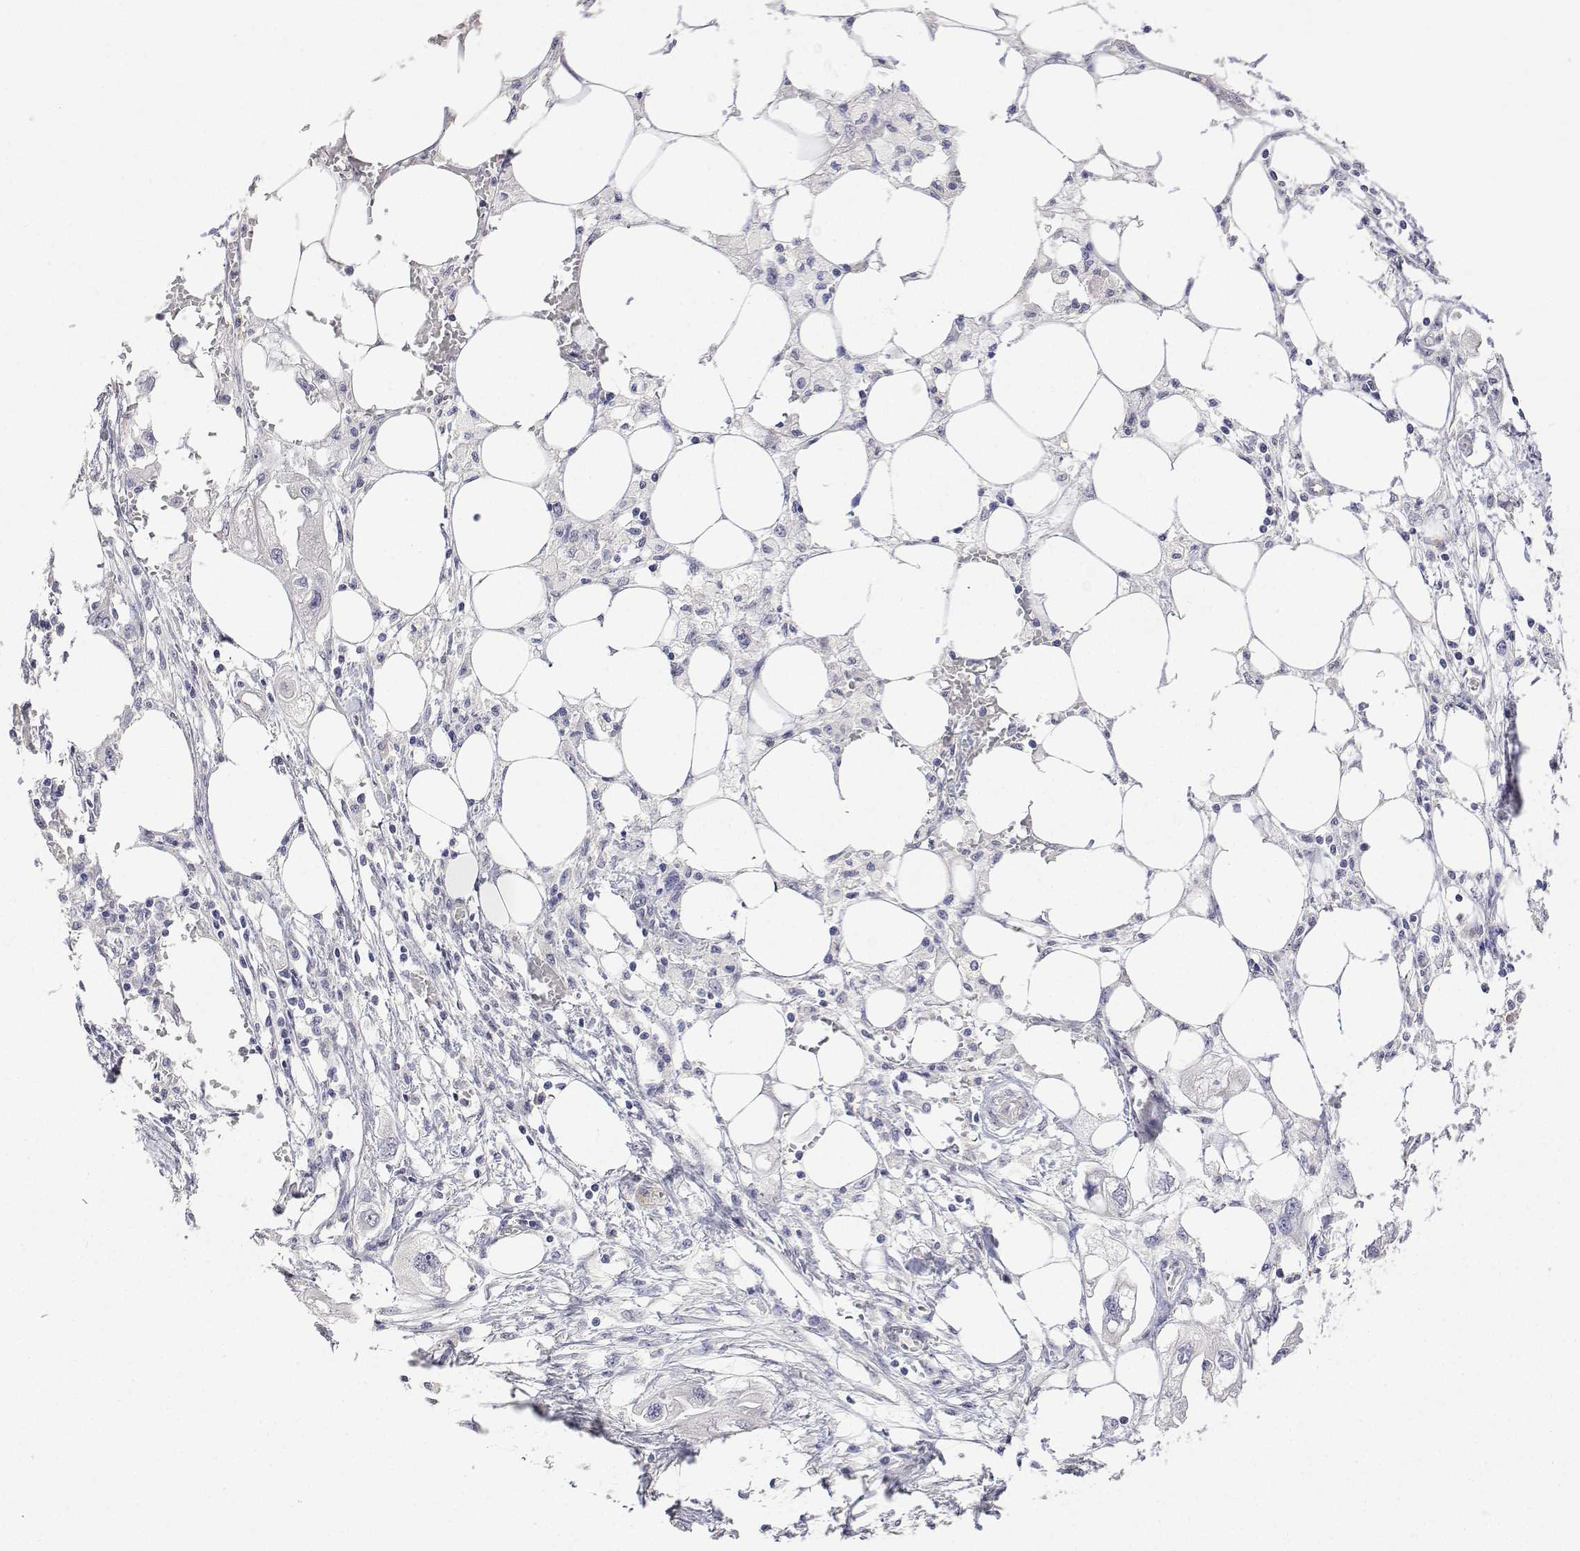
{"staining": {"intensity": "negative", "quantity": "none", "location": "none"}, "tissue": "endometrial cancer", "cell_type": "Tumor cells", "image_type": "cancer", "snomed": [{"axis": "morphology", "description": "Adenocarcinoma, NOS"}, {"axis": "morphology", "description": "Adenocarcinoma, metastatic, NOS"}, {"axis": "topography", "description": "Adipose tissue"}, {"axis": "topography", "description": "Endometrium"}], "caption": "Protein analysis of adenocarcinoma (endometrial) demonstrates no significant positivity in tumor cells.", "gene": "PLCB1", "patient": {"sex": "female", "age": 67}}